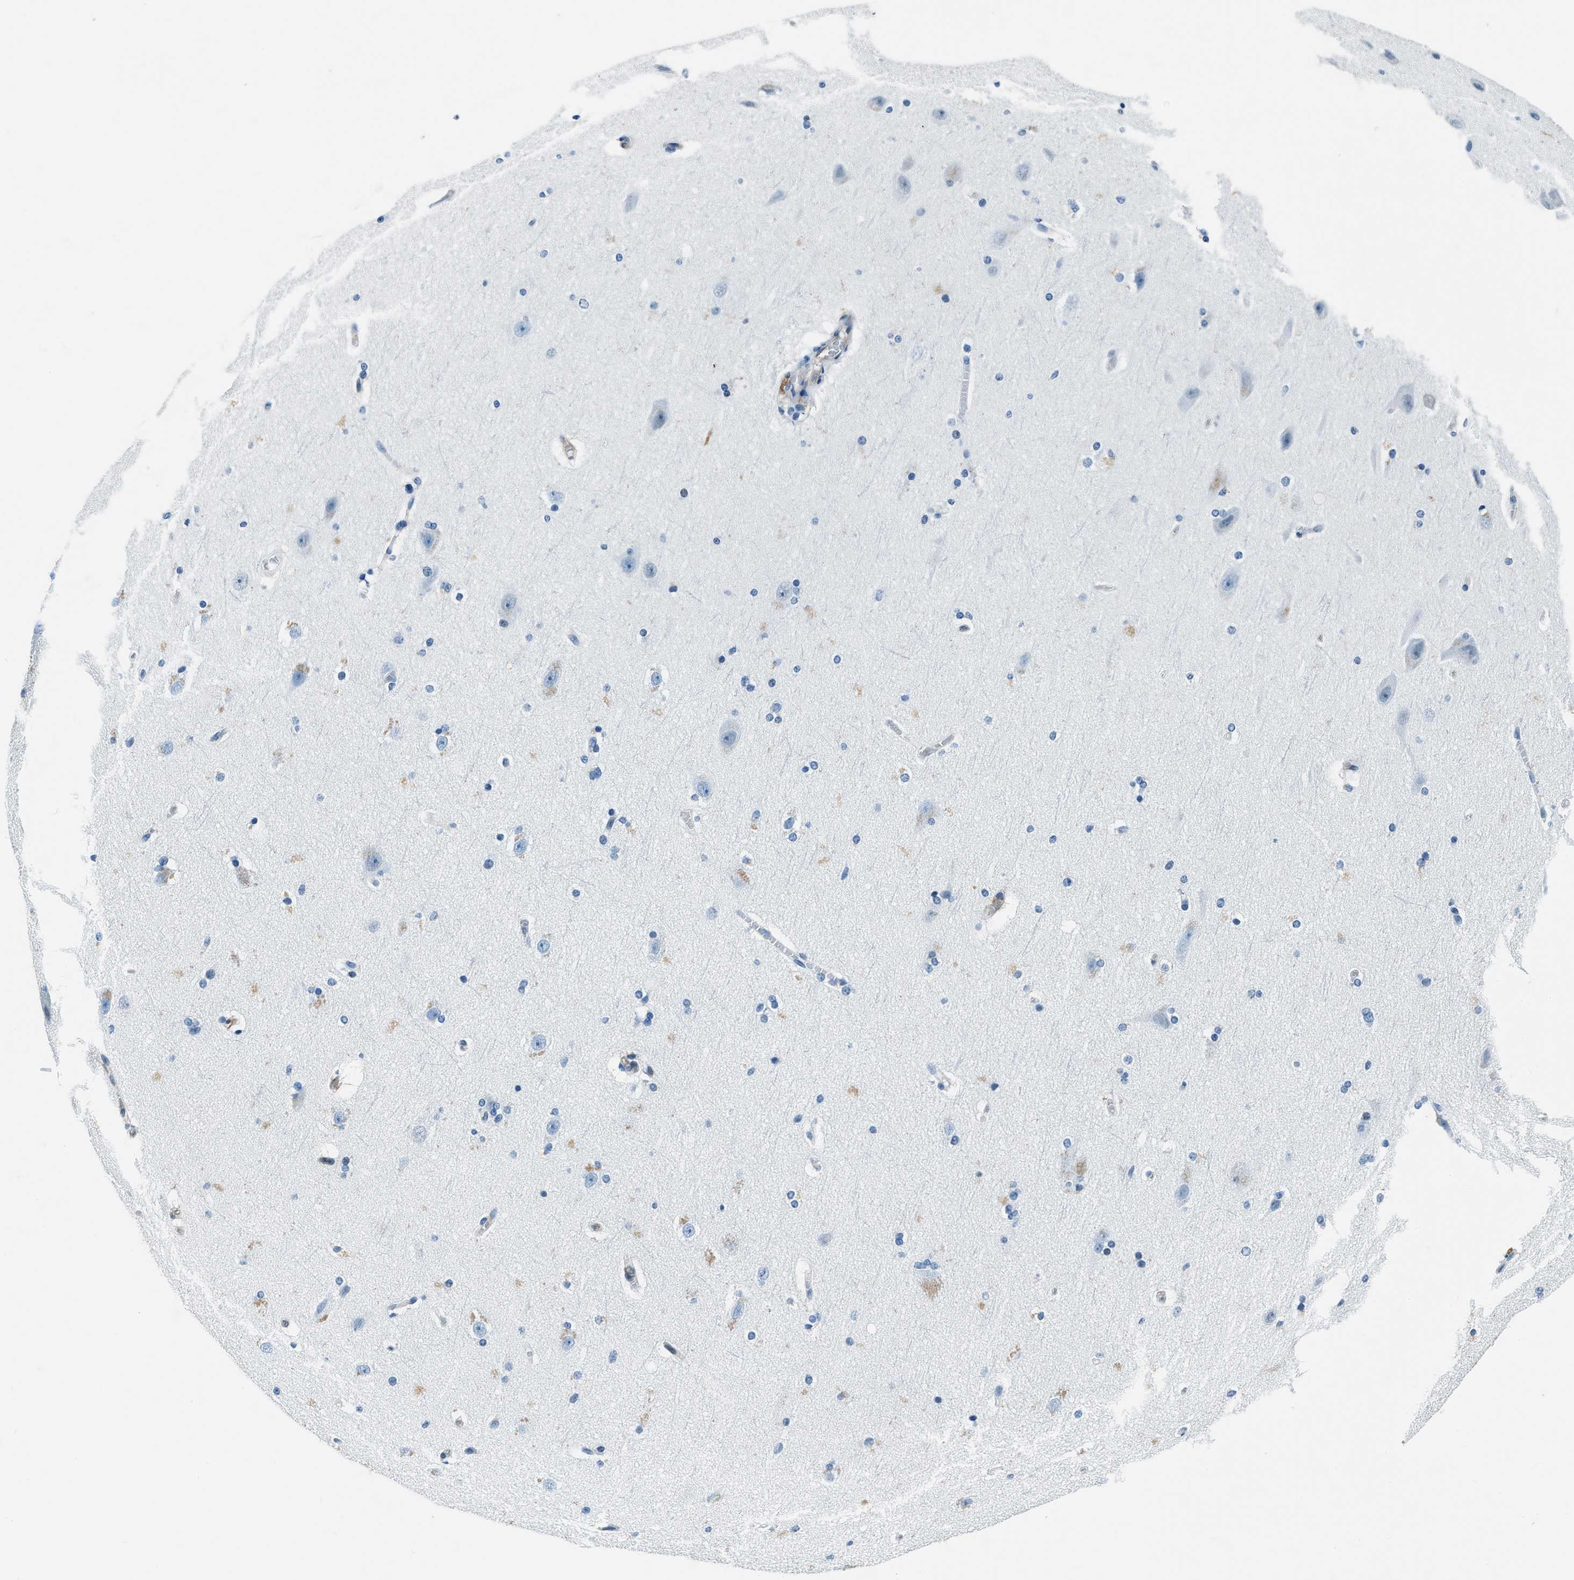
{"staining": {"intensity": "negative", "quantity": "none", "location": "none"}, "tissue": "cerebral cortex", "cell_type": "Endothelial cells", "image_type": "normal", "snomed": [{"axis": "morphology", "description": "Normal tissue, NOS"}, {"axis": "topography", "description": "Cerebral cortex"}, {"axis": "topography", "description": "Hippocampus"}], "caption": "Endothelial cells show no significant staining in unremarkable cerebral cortex.", "gene": "PTPDC1", "patient": {"sex": "female", "age": 19}}